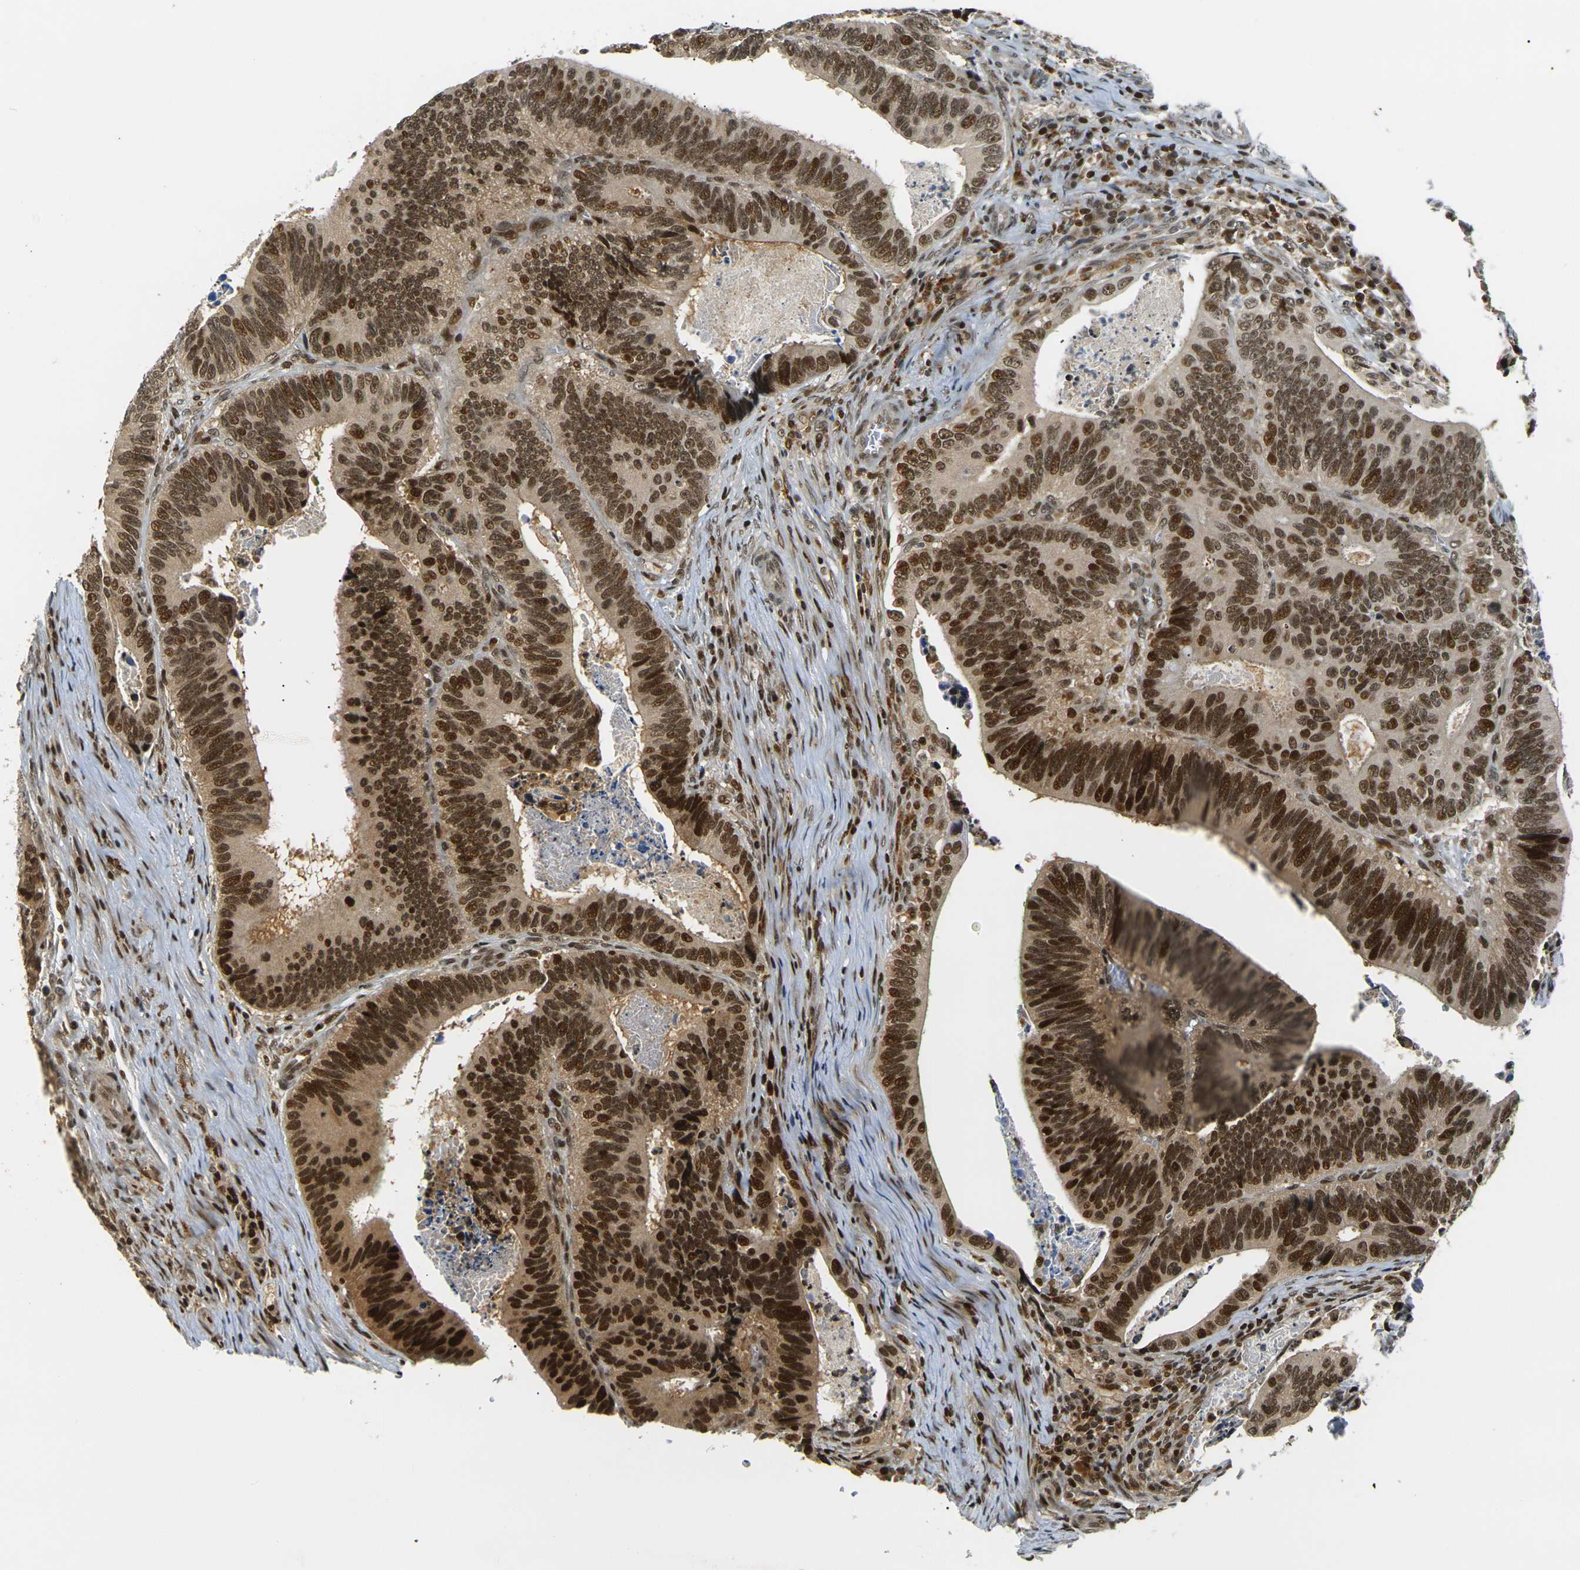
{"staining": {"intensity": "strong", "quantity": ">75%", "location": "cytoplasmic/membranous,nuclear"}, "tissue": "colorectal cancer", "cell_type": "Tumor cells", "image_type": "cancer", "snomed": [{"axis": "morphology", "description": "Inflammation, NOS"}, {"axis": "morphology", "description": "Adenocarcinoma, NOS"}, {"axis": "topography", "description": "Colon"}], "caption": "Tumor cells exhibit strong cytoplasmic/membranous and nuclear positivity in about >75% of cells in colorectal cancer (adenocarcinoma). Ihc stains the protein of interest in brown and the nuclei are stained blue.", "gene": "ACTL6A", "patient": {"sex": "male", "age": 72}}